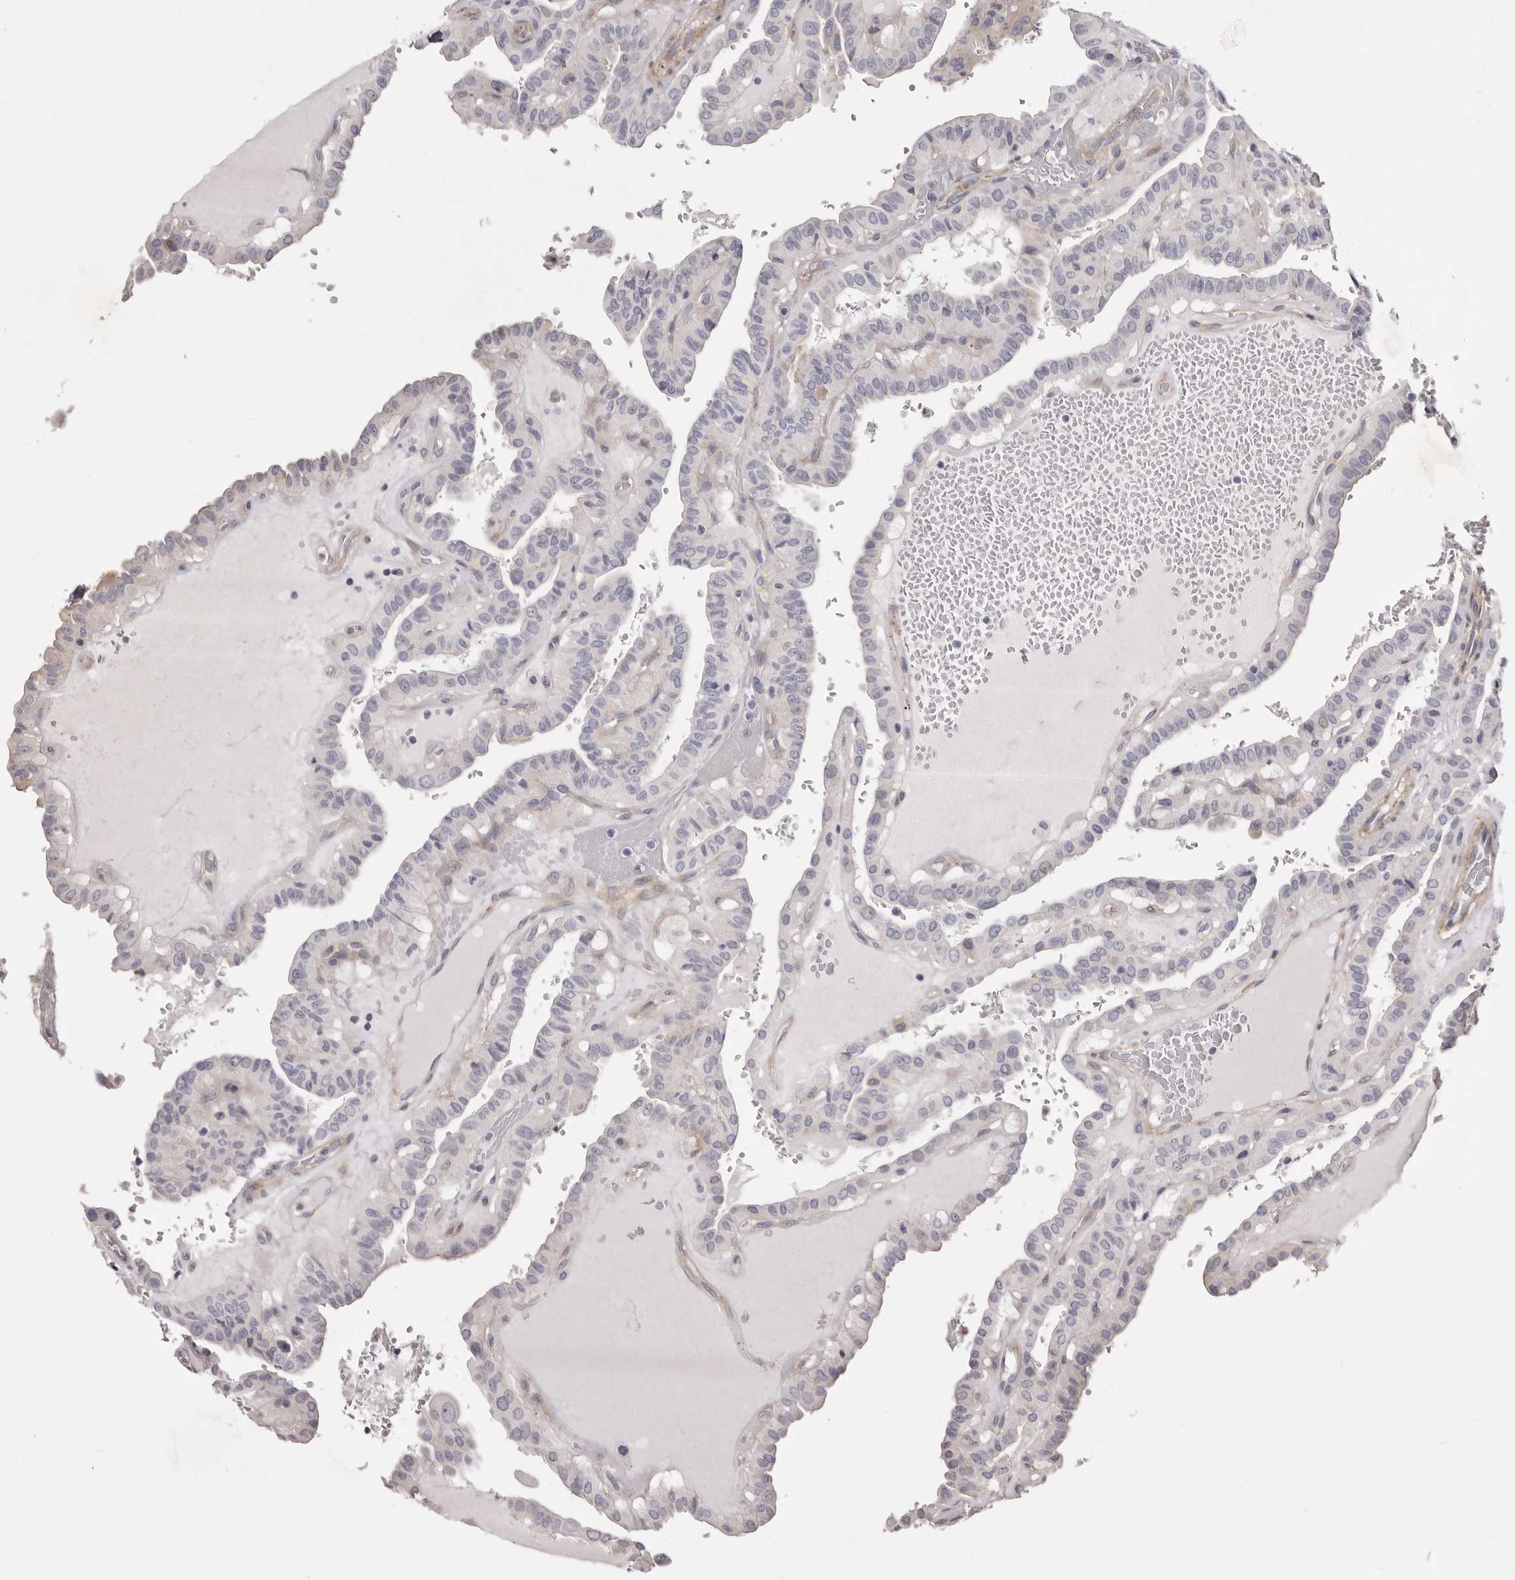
{"staining": {"intensity": "negative", "quantity": "none", "location": "none"}, "tissue": "thyroid cancer", "cell_type": "Tumor cells", "image_type": "cancer", "snomed": [{"axis": "morphology", "description": "Papillary adenocarcinoma, NOS"}, {"axis": "topography", "description": "Thyroid gland"}], "caption": "A histopathology image of human thyroid papillary adenocarcinoma is negative for staining in tumor cells.", "gene": "PEG10", "patient": {"sex": "male", "age": 77}}